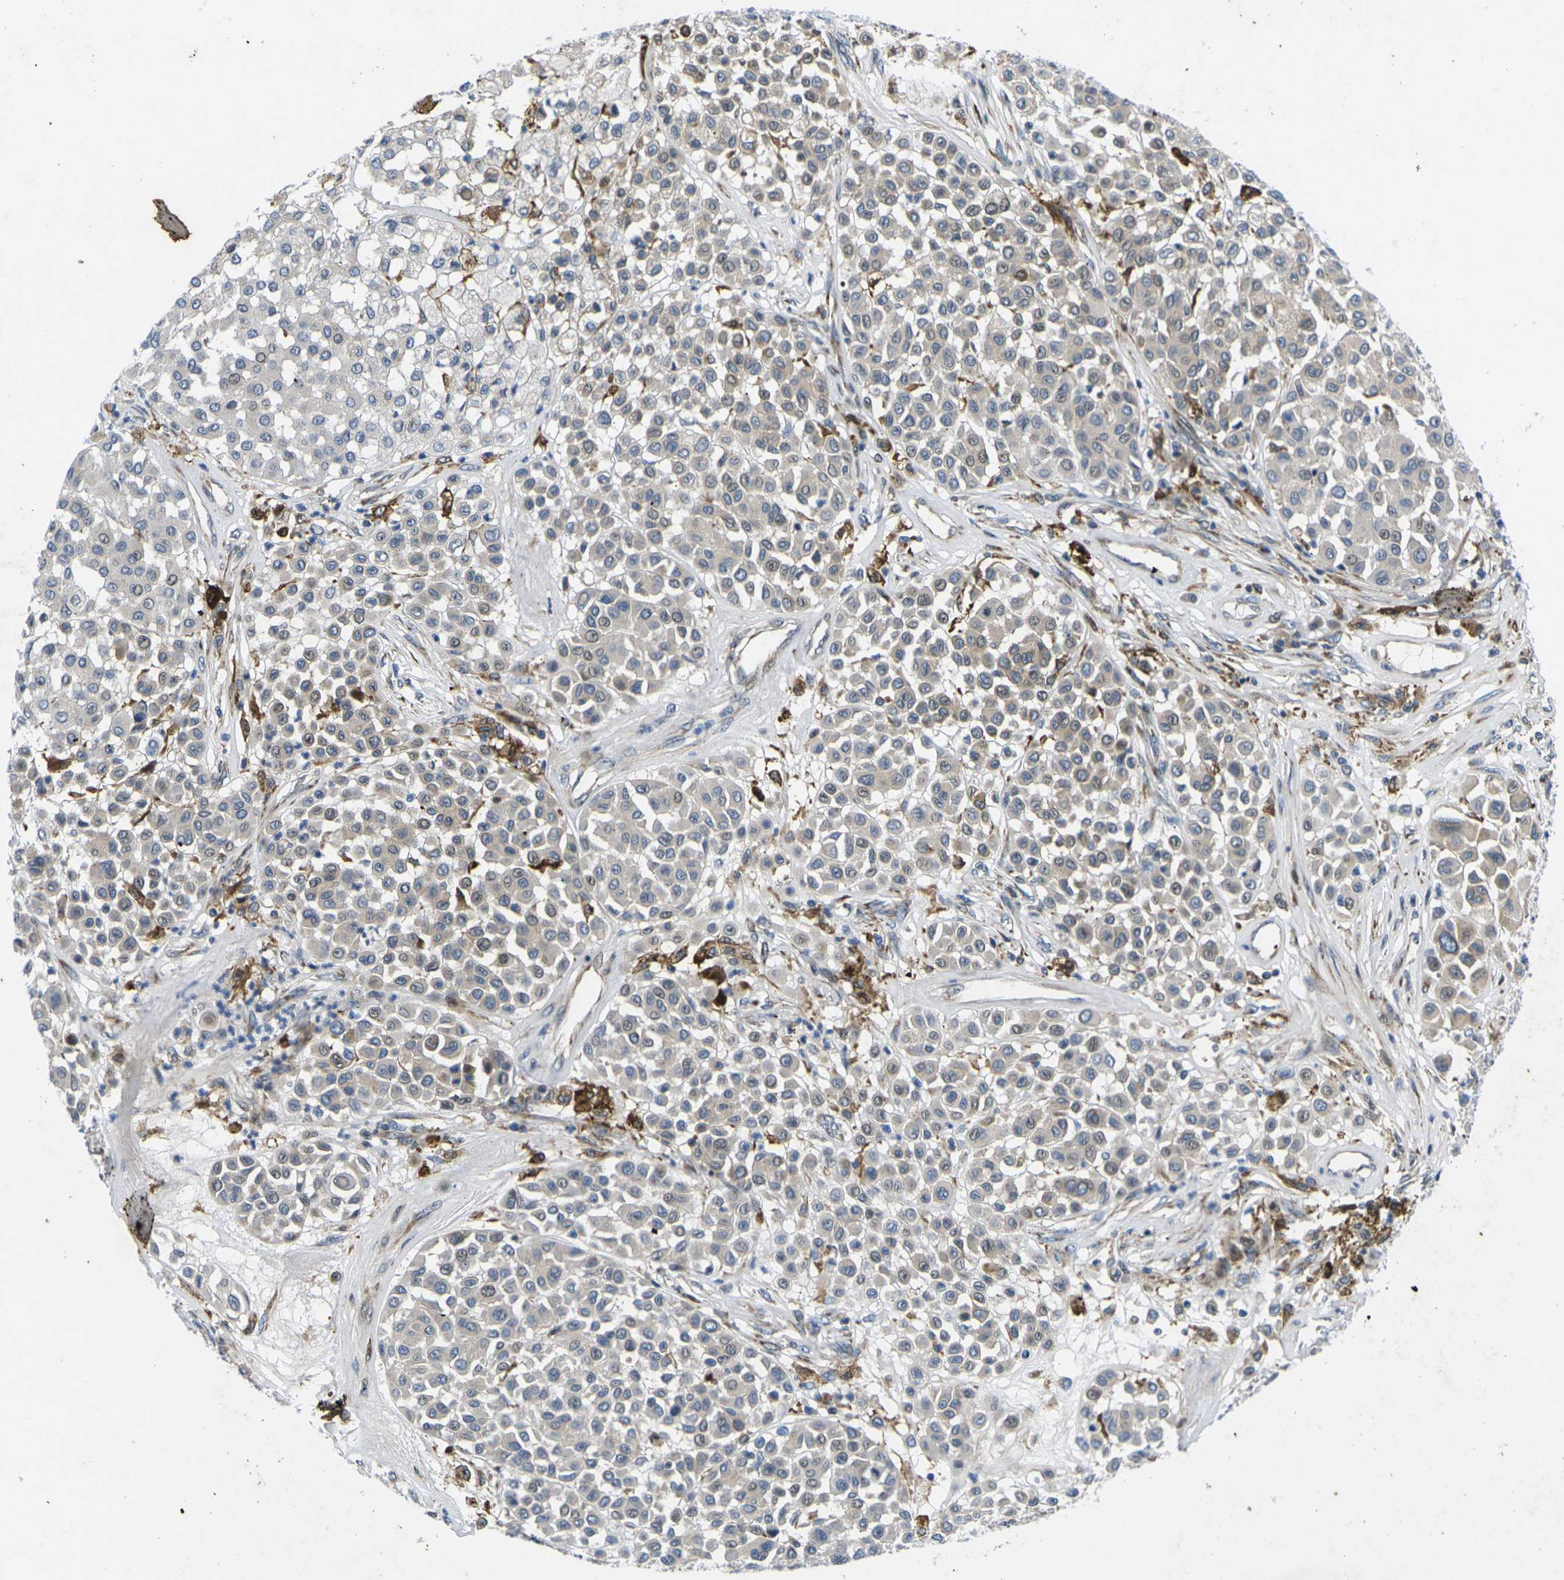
{"staining": {"intensity": "negative", "quantity": "none", "location": "none"}, "tissue": "melanoma", "cell_type": "Tumor cells", "image_type": "cancer", "snomed": [{"axis": "morphology", "description": "Malignant melanoma, Metastatic site"}, {"axis": "topography", "description": "Soft tissue"}], "caption": "Immunohistochemical staining of melanoma exhibits no significant expression in tumor cells.", "gene": "ROBO2", "patient": {"sex": "male", "age": 41}}